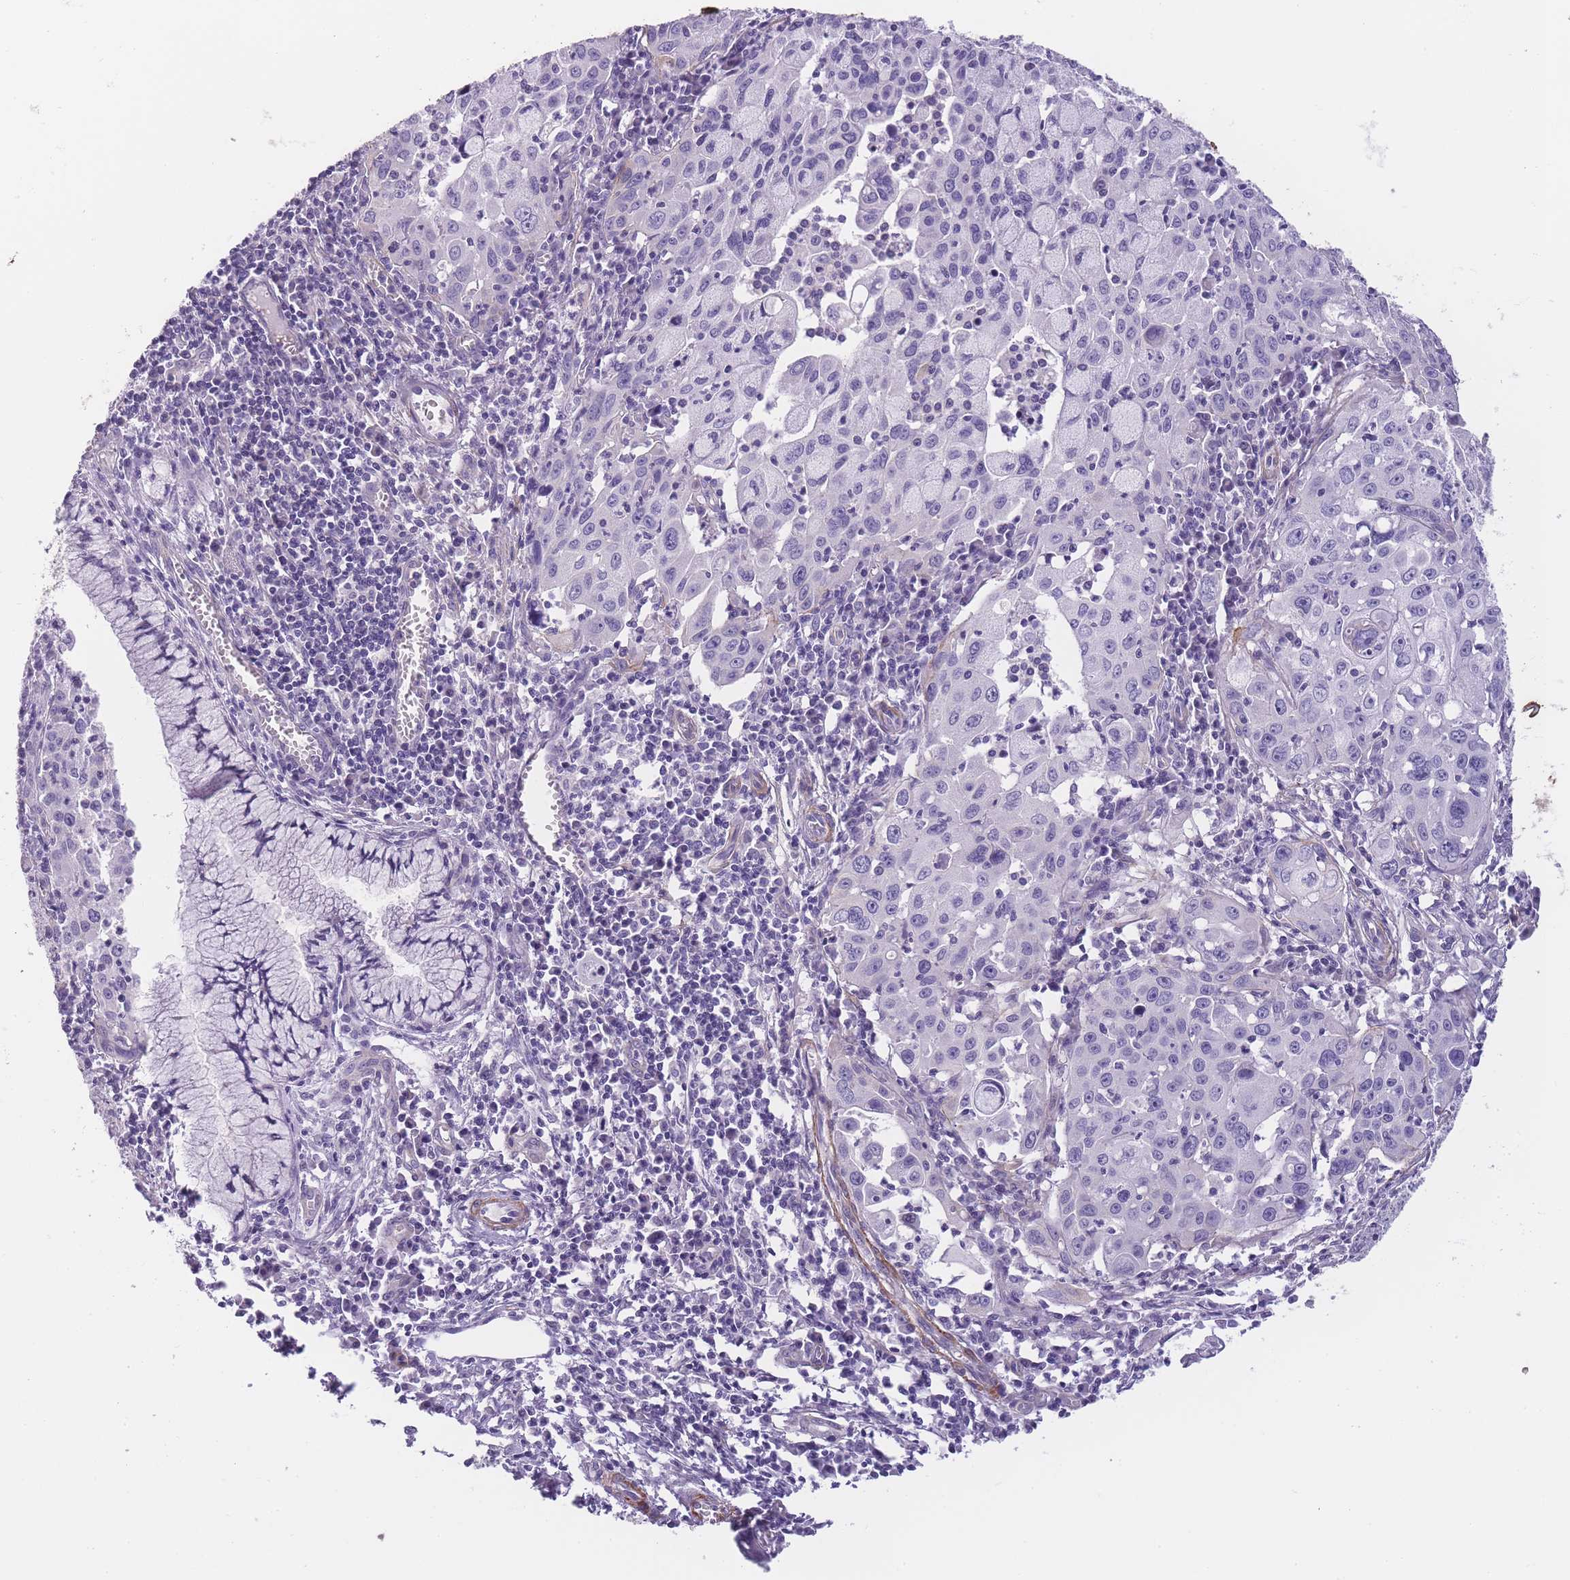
{"staining": {"intensity": "negative", "quantity": "none", "location": "none"}, "tissue": "cervical cancer", "cell_type": "Tumor cells", "image_type": "cancer", "snomed": [{"axis": "morphology", "description": "Squamous cell carcinoma, NOS"}, {"axis": "topography", "description": "Cervix"}], "caption": "Immunohistochemistry of cervical squamous cell carcinoma displays no staining in tumor cells.", "gene": "FAM124A", "patient": {"sex": "female", "age": 42}}